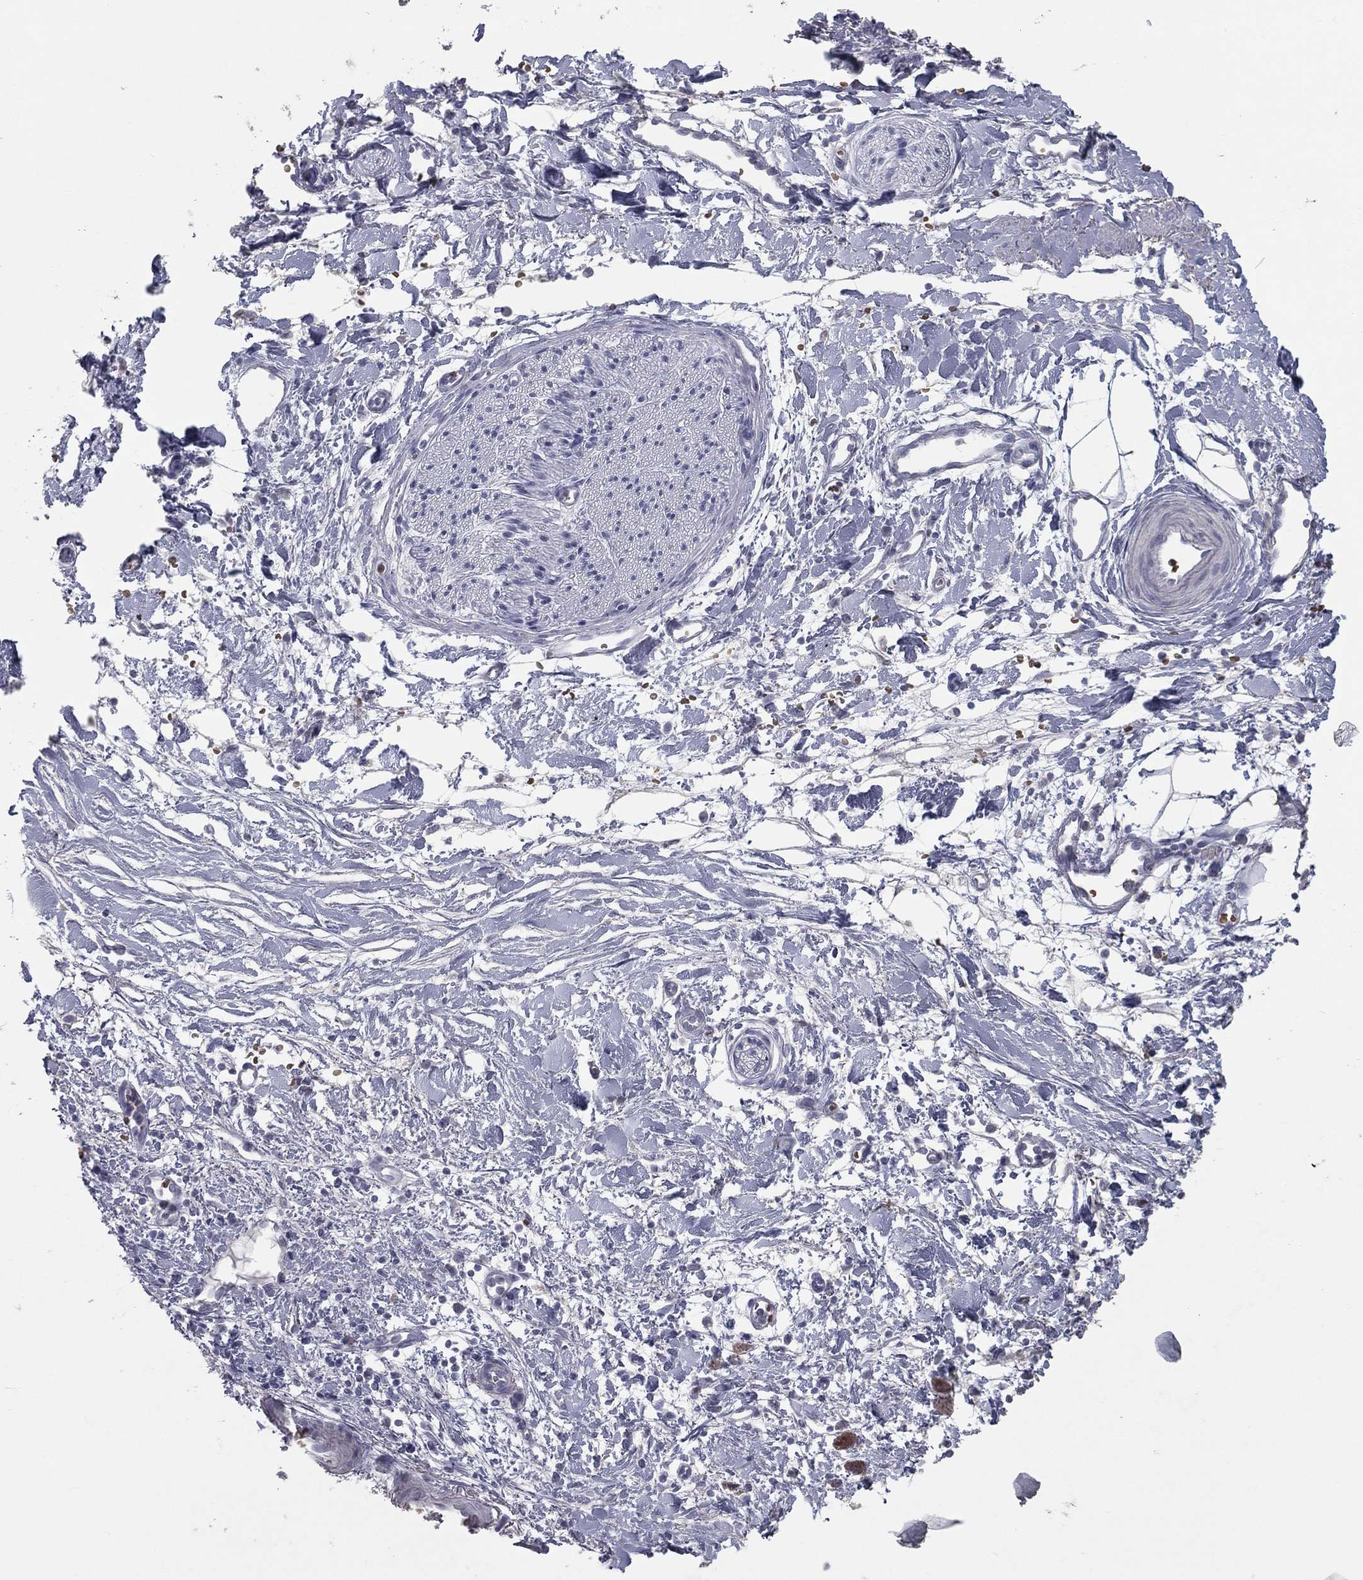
{"staining": {"intensity": "negative", "quantity": "none", "location": "none"}, "tissue": "adipose tissue", "cell_type": "Adipocytes", "image_type": "normal", "snomed": [{"axis": "morphology", "description": "Normal tissue, NOS"}, {"axis": "morphology", "description": "Adenocarcinoma, NOS"}, {"axis": "topography", "description": "Pancreas"}, {"axis": "topography", "description": "Peripheral nerve tissue"}], "caption": "The IHC image has no significant positivity in adipocytes of adipose tissue. (DAB immunohistochemistry visualized using brightfield microscopy, high magnification).", "gene": "ESX1", "patient": {"sex": "male", "age": 61}}